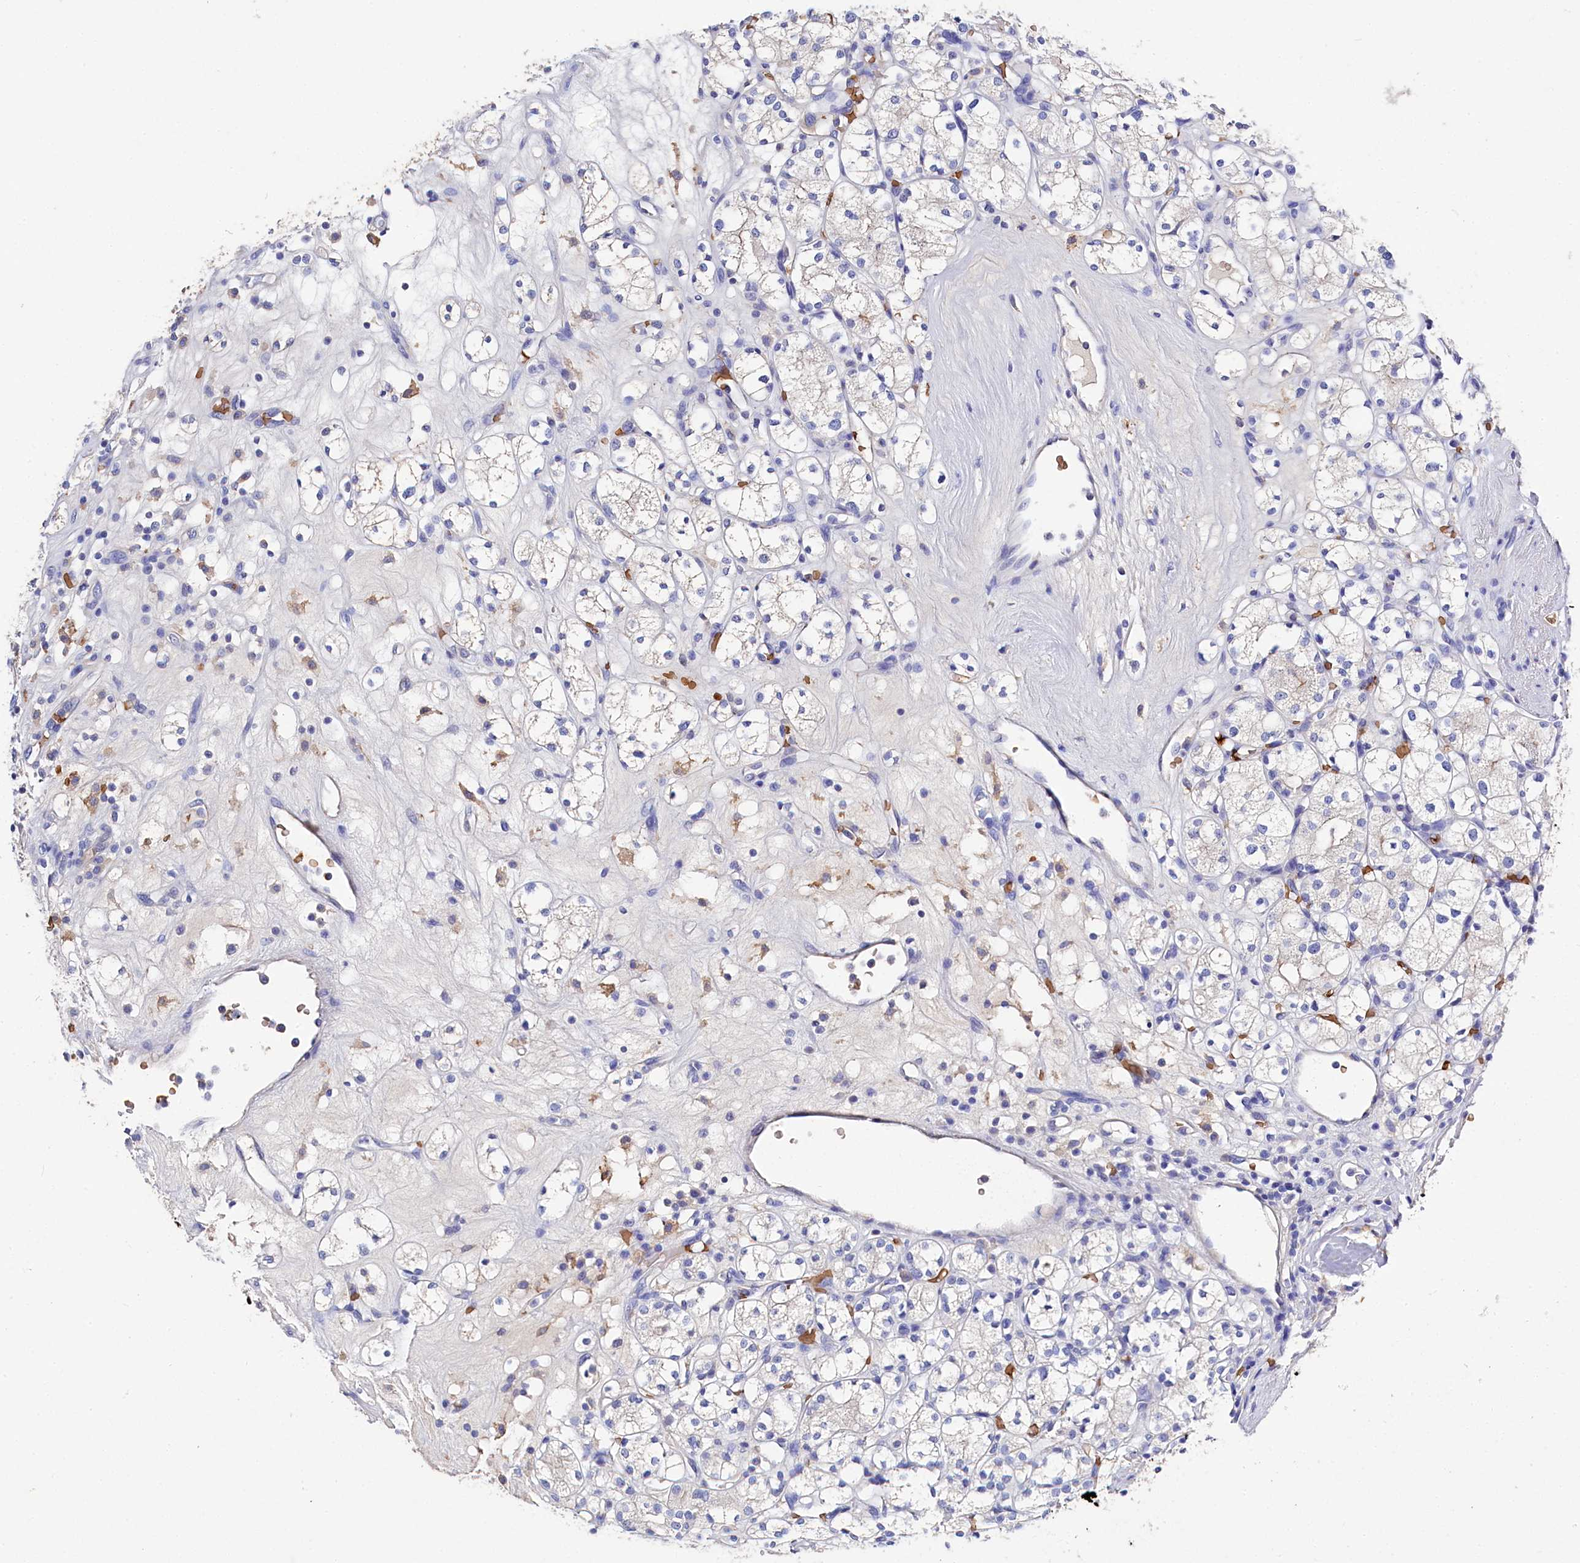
{"staining": {"intensity": "negative", "quantity": "none", "location": "none"}, "tissue": "renal cancer", "cell_type": "Tumor cells", "image_type": "cancer", "snomed": [{"axis": "morphology", "description": "Adenocarcinoma, NOS"}, {"axis": "topography", "description": "Kidney"}], "caption": "Protein analysis of adenocarcinoma (renal) displays no significant positivity in tumor cells.", "gene": "RPUSD3", "patient": {"sex": "male", "age": 77}}